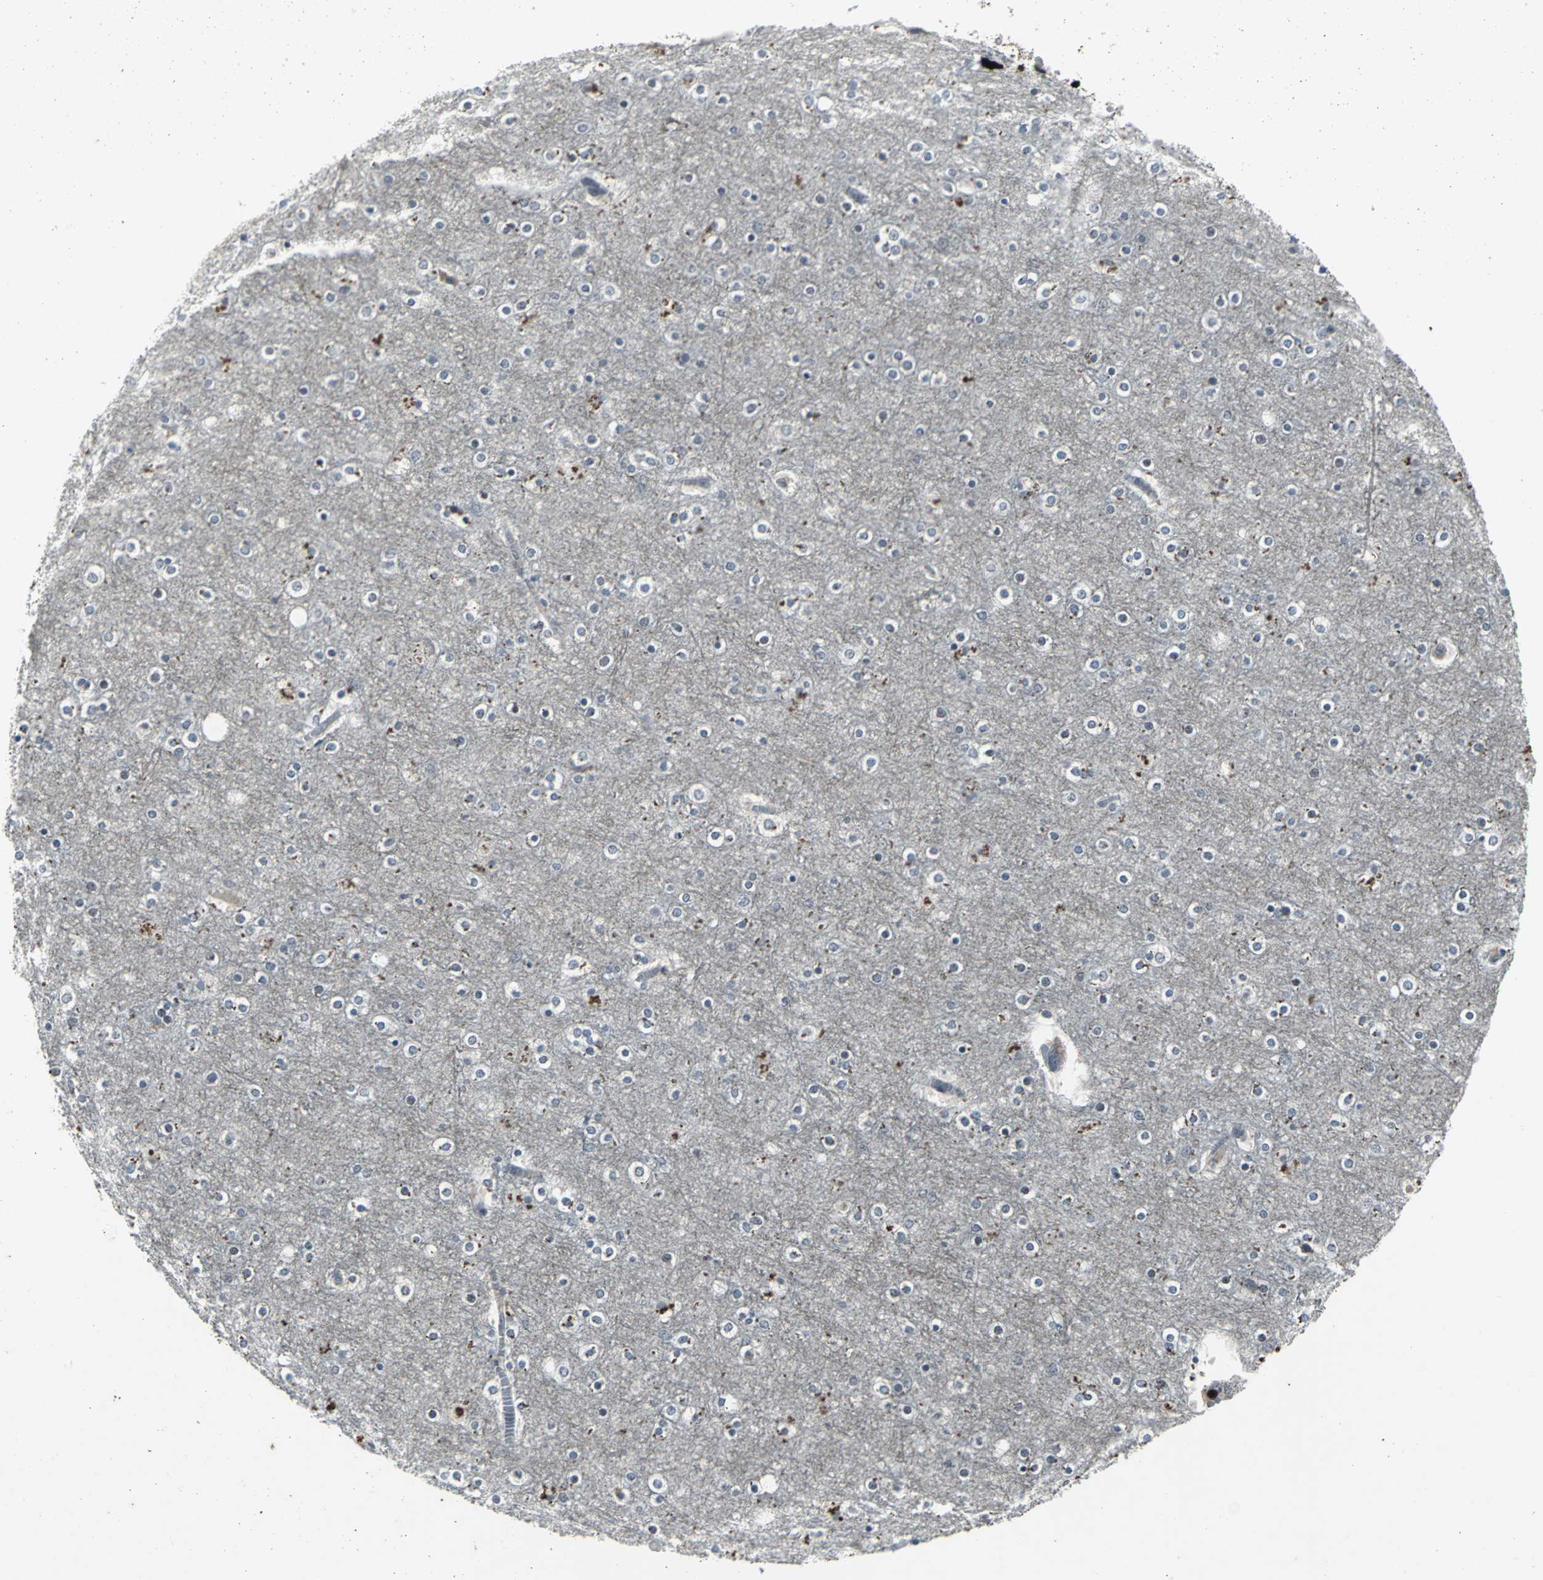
{"staining": {"intensity": "negative", "quantity": "none", "location": "none"}, "tissue": "cerebral cortex", "cell_type": "Endothelial cells", "image_type": "normal", "snomed": [{"axis": "morphology", "description": "Normal tissue, NOS"}, {"axis": "topography", "description": "Cerebral cortex"}], "caption": "DAB immunohistochemical staining of normal cerebral cortex demonstrates no significant positivity in endothelial cells.", "gene": "BMP4", "patient": {"sex": "female", "age": 54}}